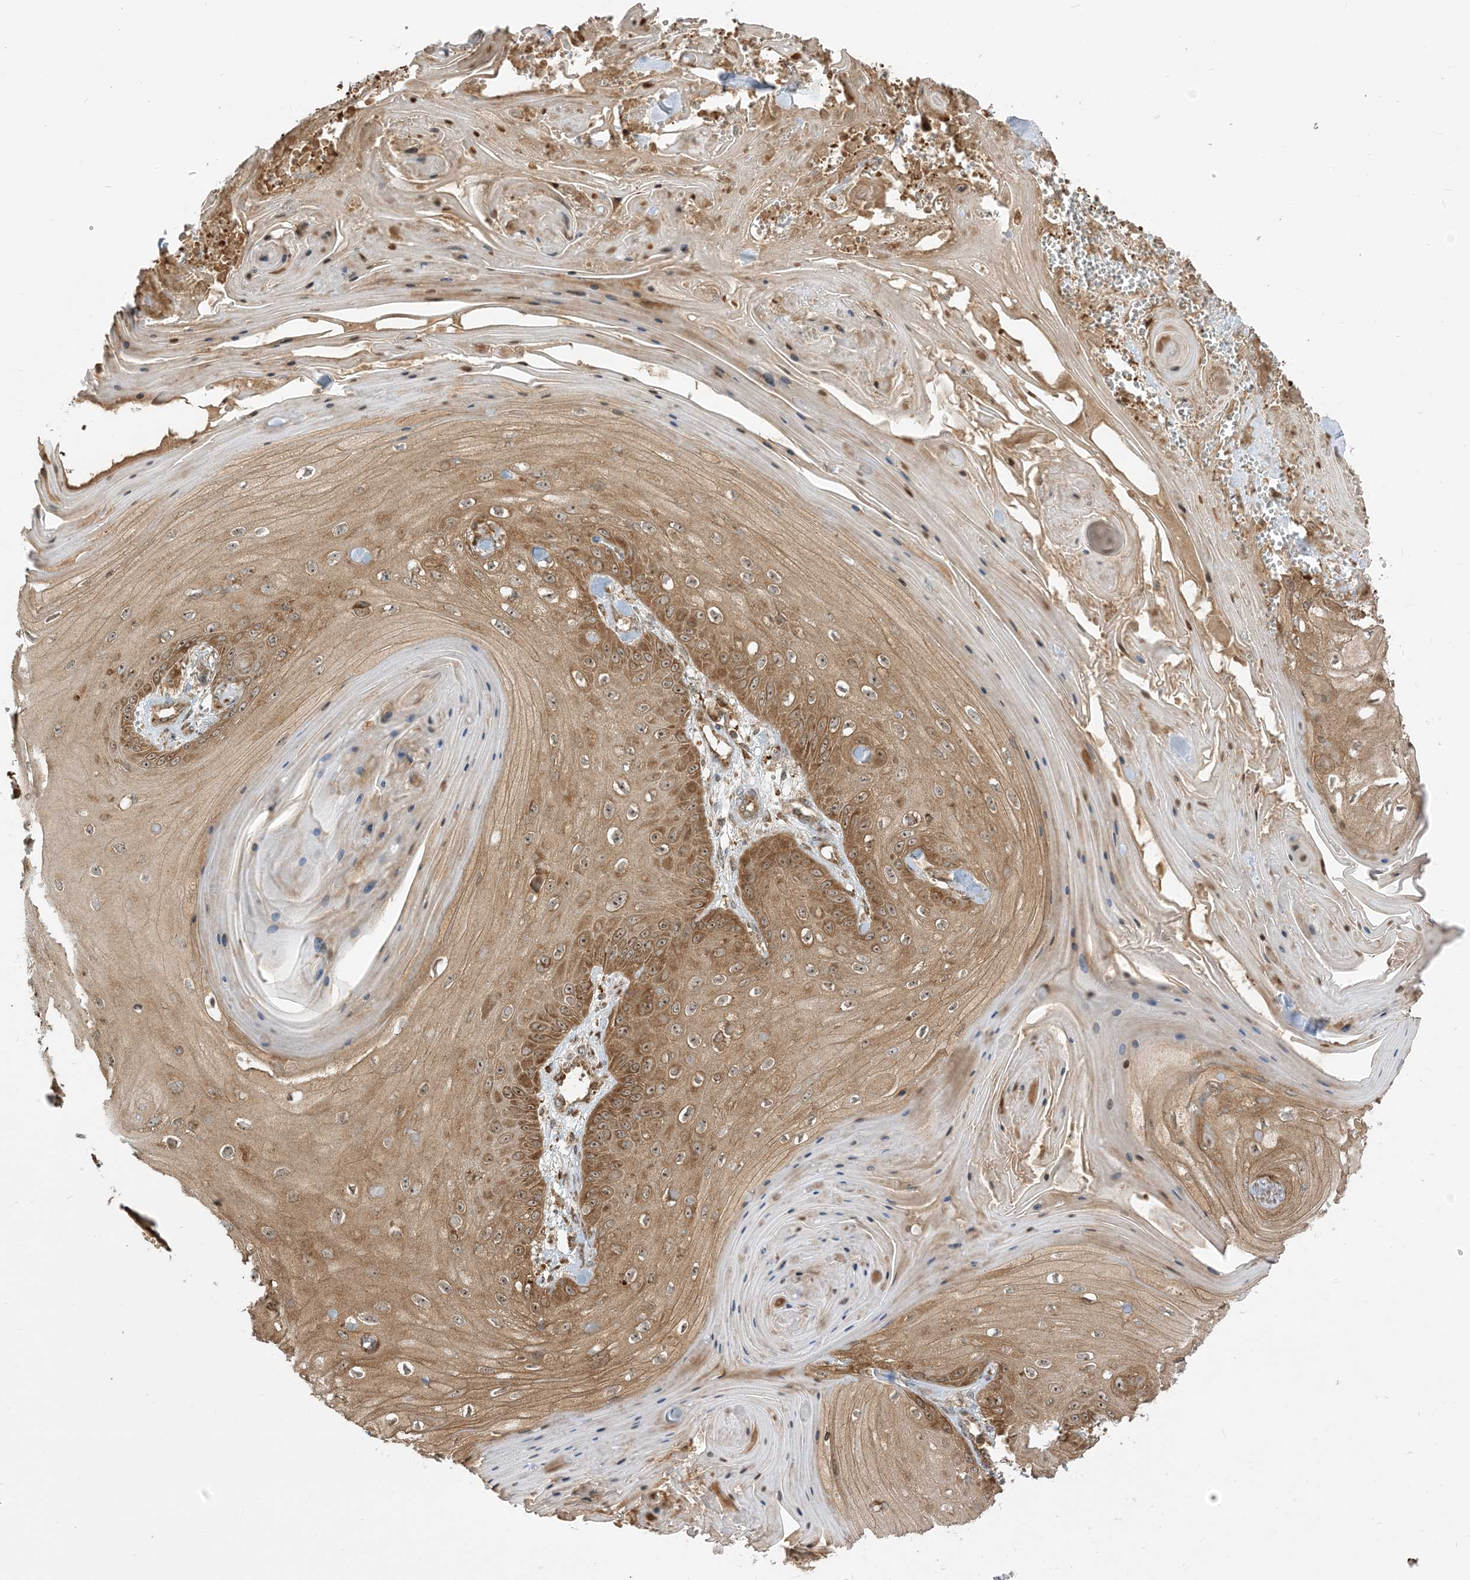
{"staining": {"intensity": "moderate", "quantity": ">75%", "location": "cytoplasmic/membranous,nuclear"}, "tissue": "skin cancer", "cell_type": "Tumor cells", "image_type": "cancer", "snomed": [{"axis": "morphology", "description": "Squamous cell carcinoma, NOS"}, {"axis": "topography", "description": "Skin"}], "caption": "There is medium levels of moderate cytoplasmic/membranous and nuclear positivity in tumor cells of squamous cell carcinoma (skin), as demonstrated by immunohistochemical staining (brown color).", "gene": "SRP72", "patient": {"sex": "male", "age": 74}}